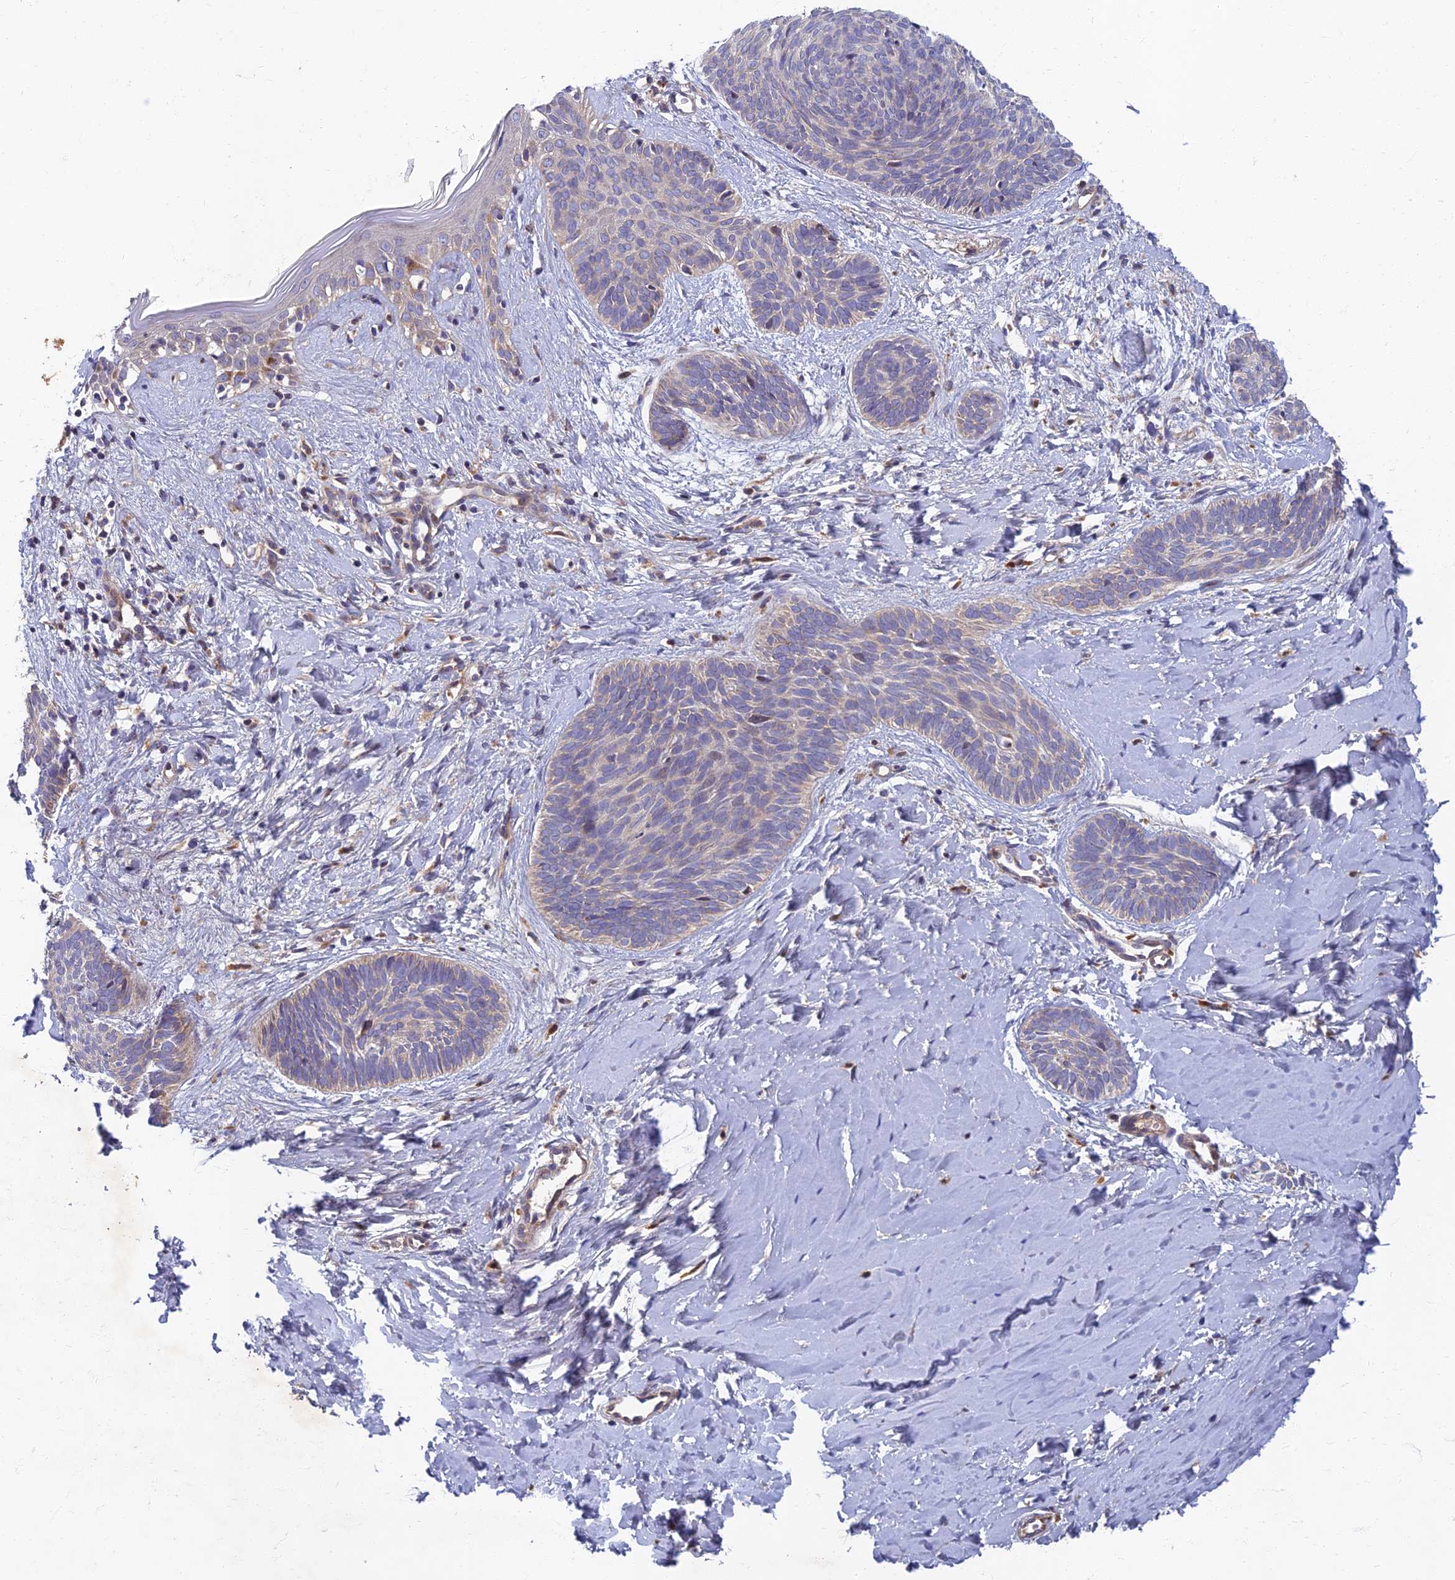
{"staining": {"intensity": "negative", "quantity": "none", "location": "none"}, "tissue": "skin cancer", "cell_type": "Tumor cells", "image_type": "cancer", "snomed": [{"axis": "morphology", "description": "Basal cell carcinoma"}, {"axis": "topography", "description": "Skin"}], "caption": "A photomicrograph of skin cancer stained for a protein demonstrates no brown staining in tumor cells.", "gene": "SOGA1", "patient": {"sex": "female", "age": 81}}